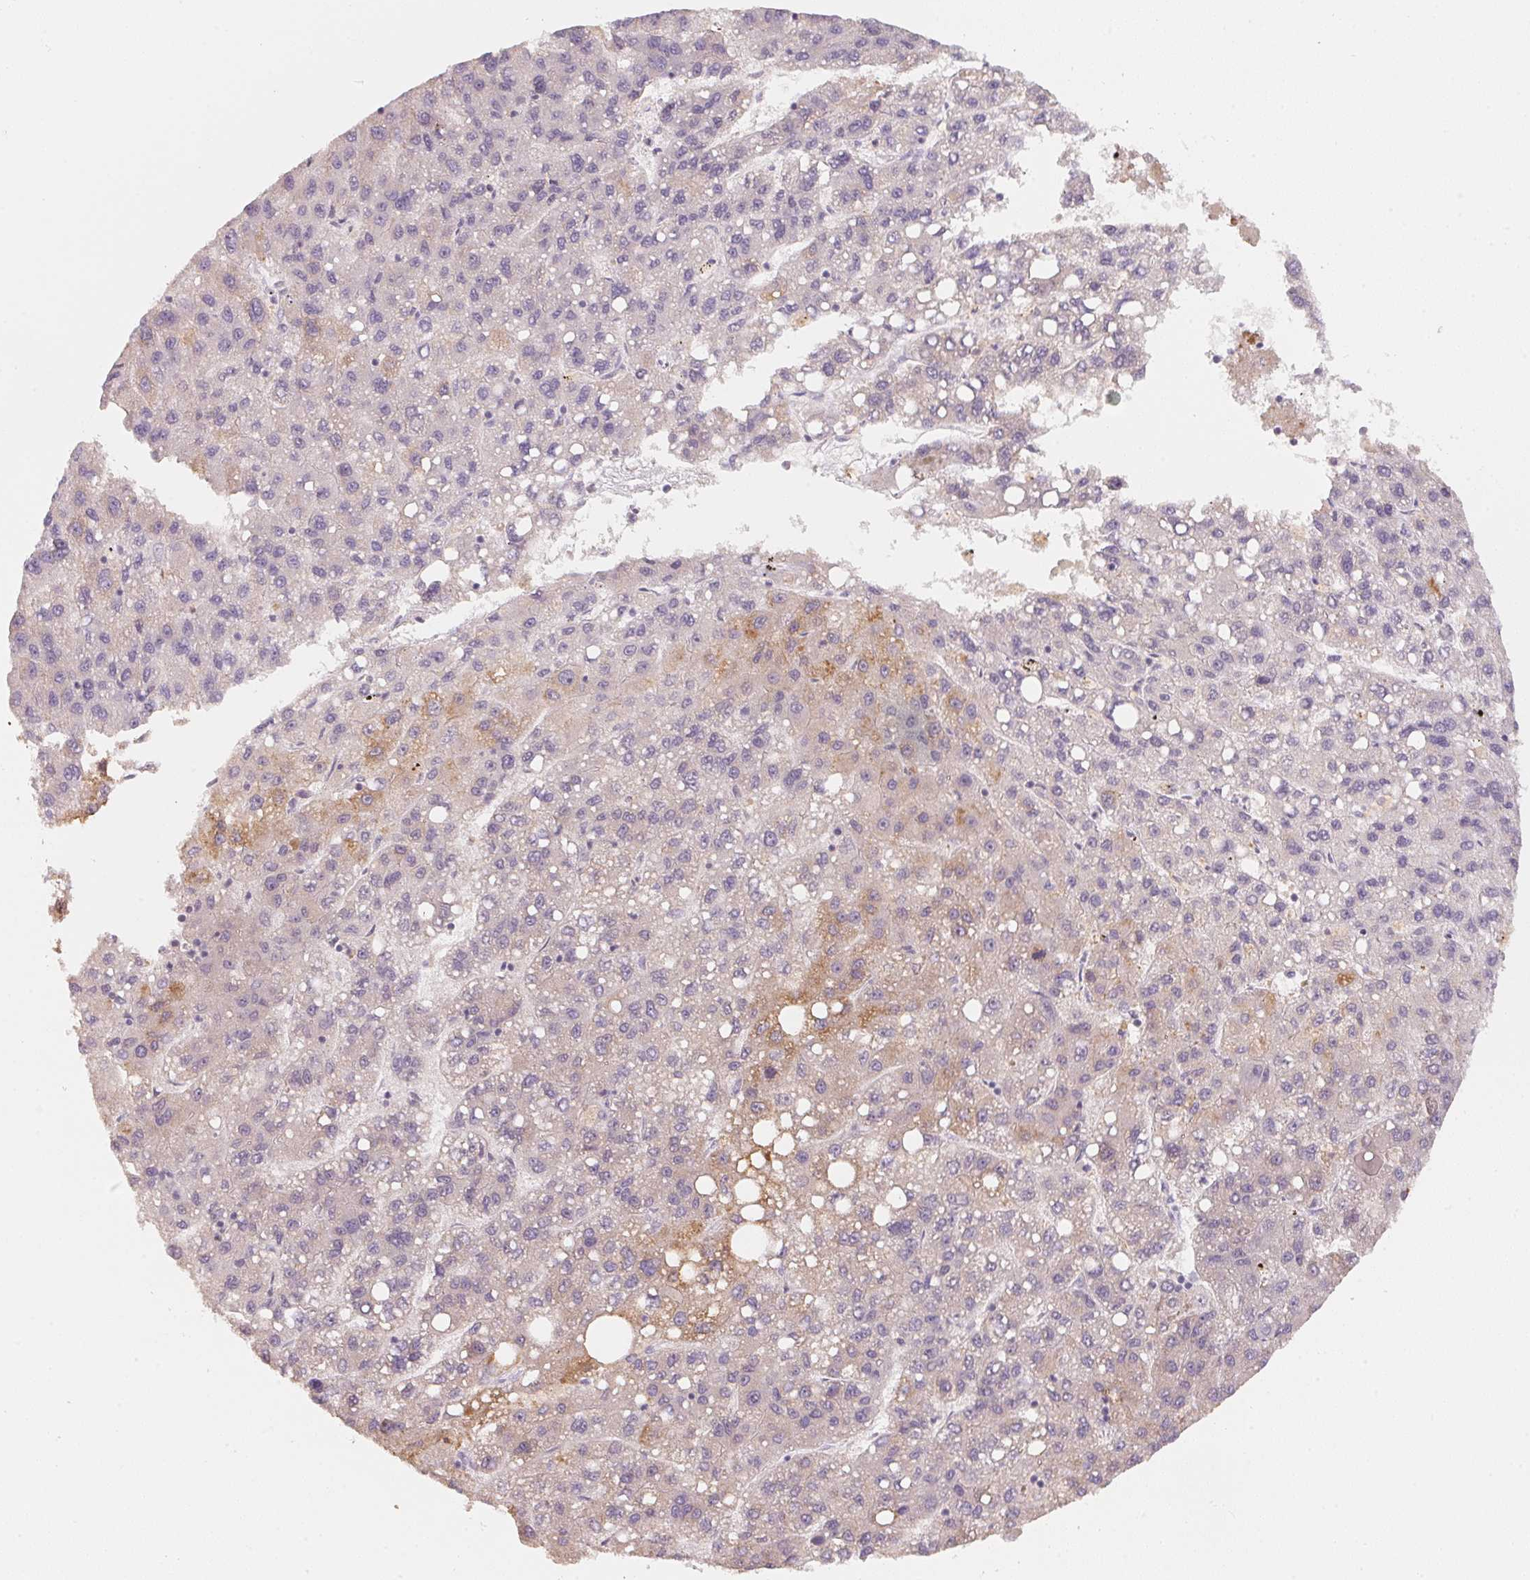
{"staining": {"intensity": "weak", "quantity": "<25%", "location": "cytoplasmic/membranous"}, "tissue": "liver cancer", "cell_type": "Tumor cells", "image_type": "cancer", "snomed": [{"axis": "morphology", "description": "Carcinoma, Hepatocellular, NOS"}, {"axis": "topography", "description": "Liver"}], "caption": "High magnification brightfield microscopy of liver hepatocellular carcinoma stained with DAB (3,3'-diaminobenzidine) (brown) and counterstained with hematoxylin (blue): tumor cells show no significant expression.", "gene": "TREH", "patient": {"sex": "female", "age": 82}}